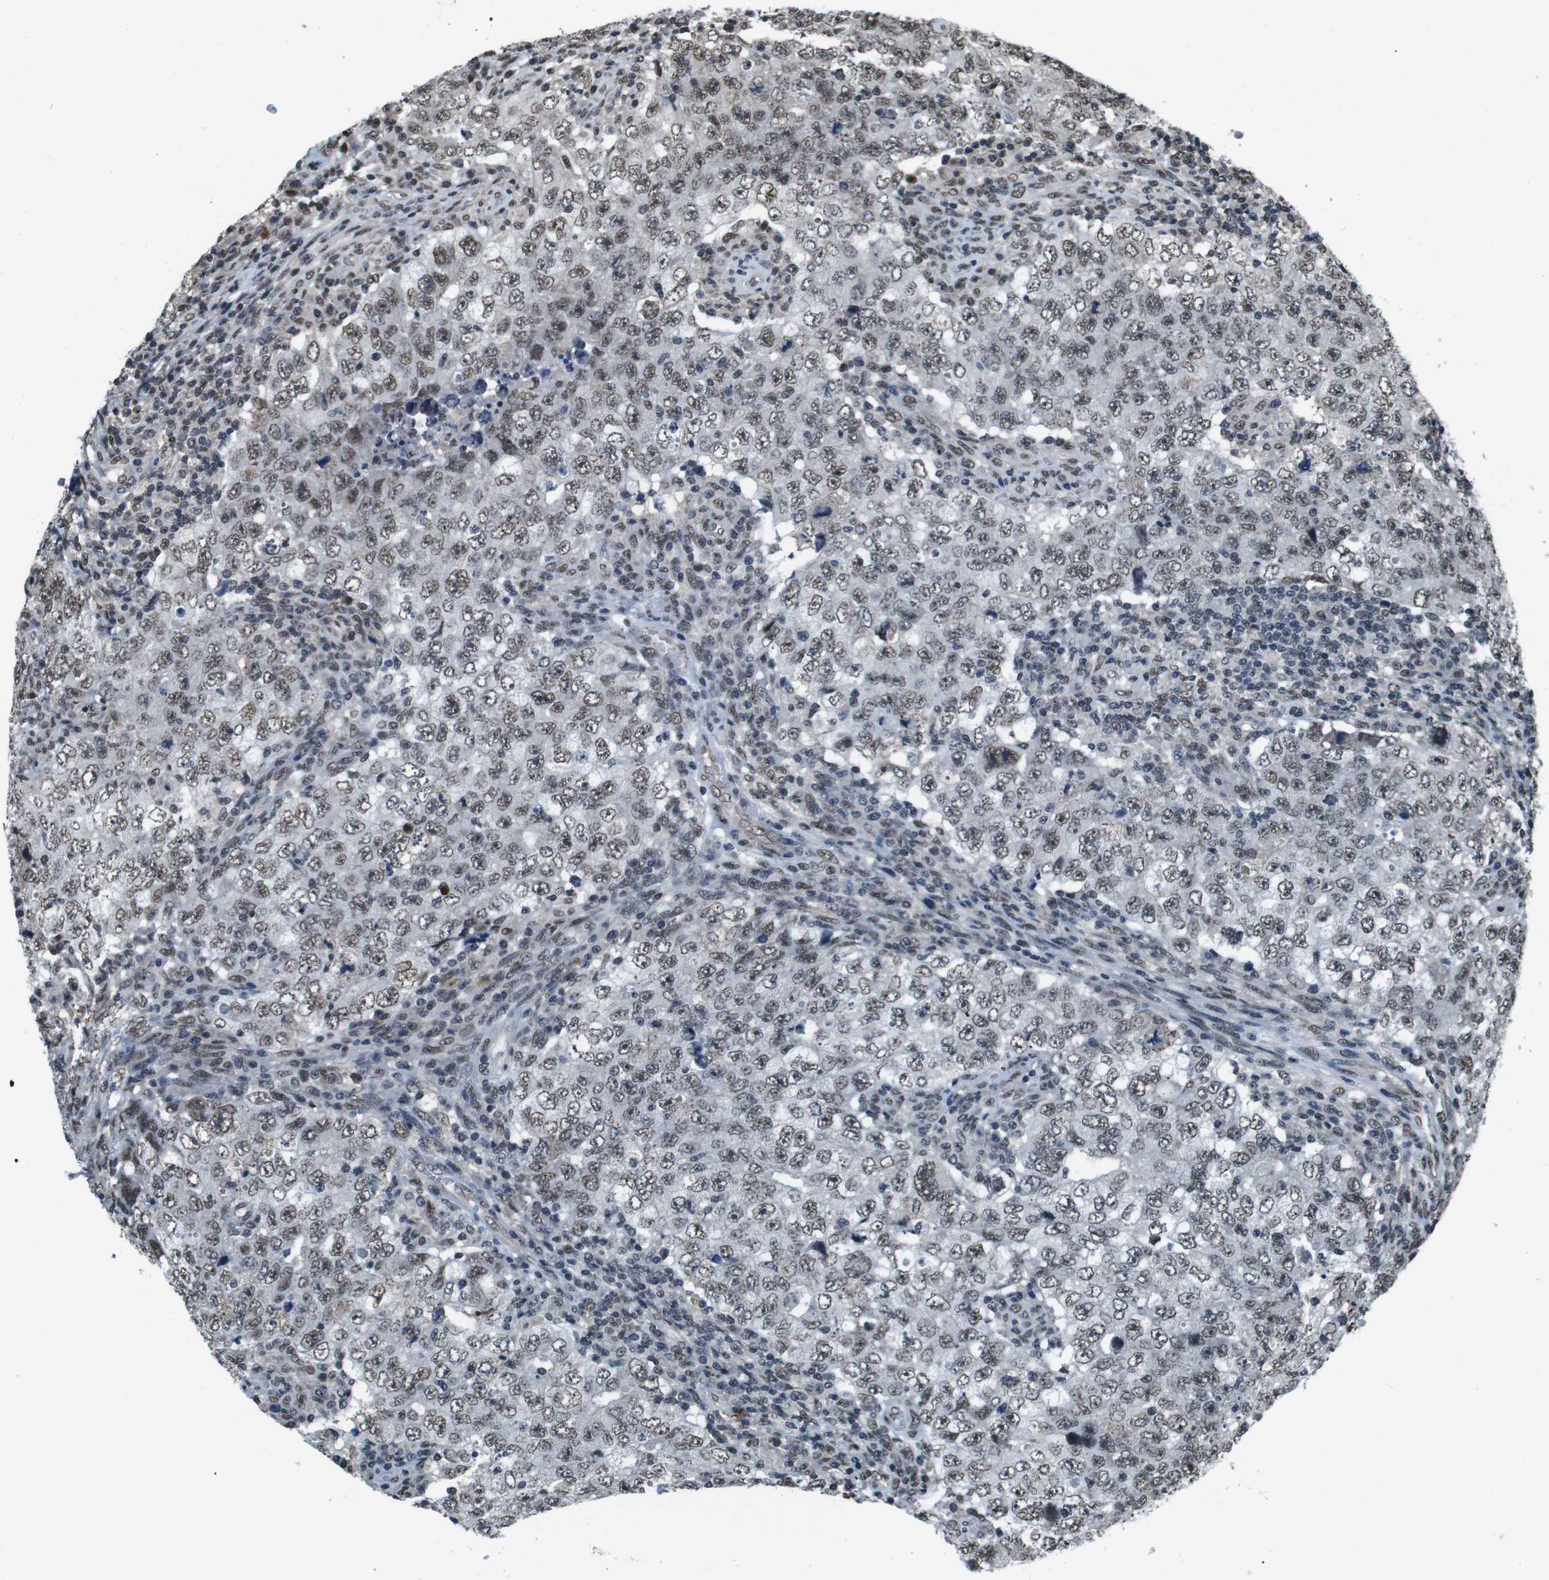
{"staining": {"intensity": "weak", "quantity": ">75%", "location": "nuclear"}, "tissue": "testis cancer", "cell_type": "Tumor cells", "image_type": "cancer", "snomed": [{"axis": "morphology", "description": "Carcinoma, Embryonal, NOS"}, {"axis": "topography", "description": "Testis"}], "caption": "This image displays immunohistochemistry staining of testis embryonal carcinoma, with low weak nuclear staining in approximately >75% of tumor cells.", "gene": "NR4A2", "patient": {"sex": "male", "age": 26}}